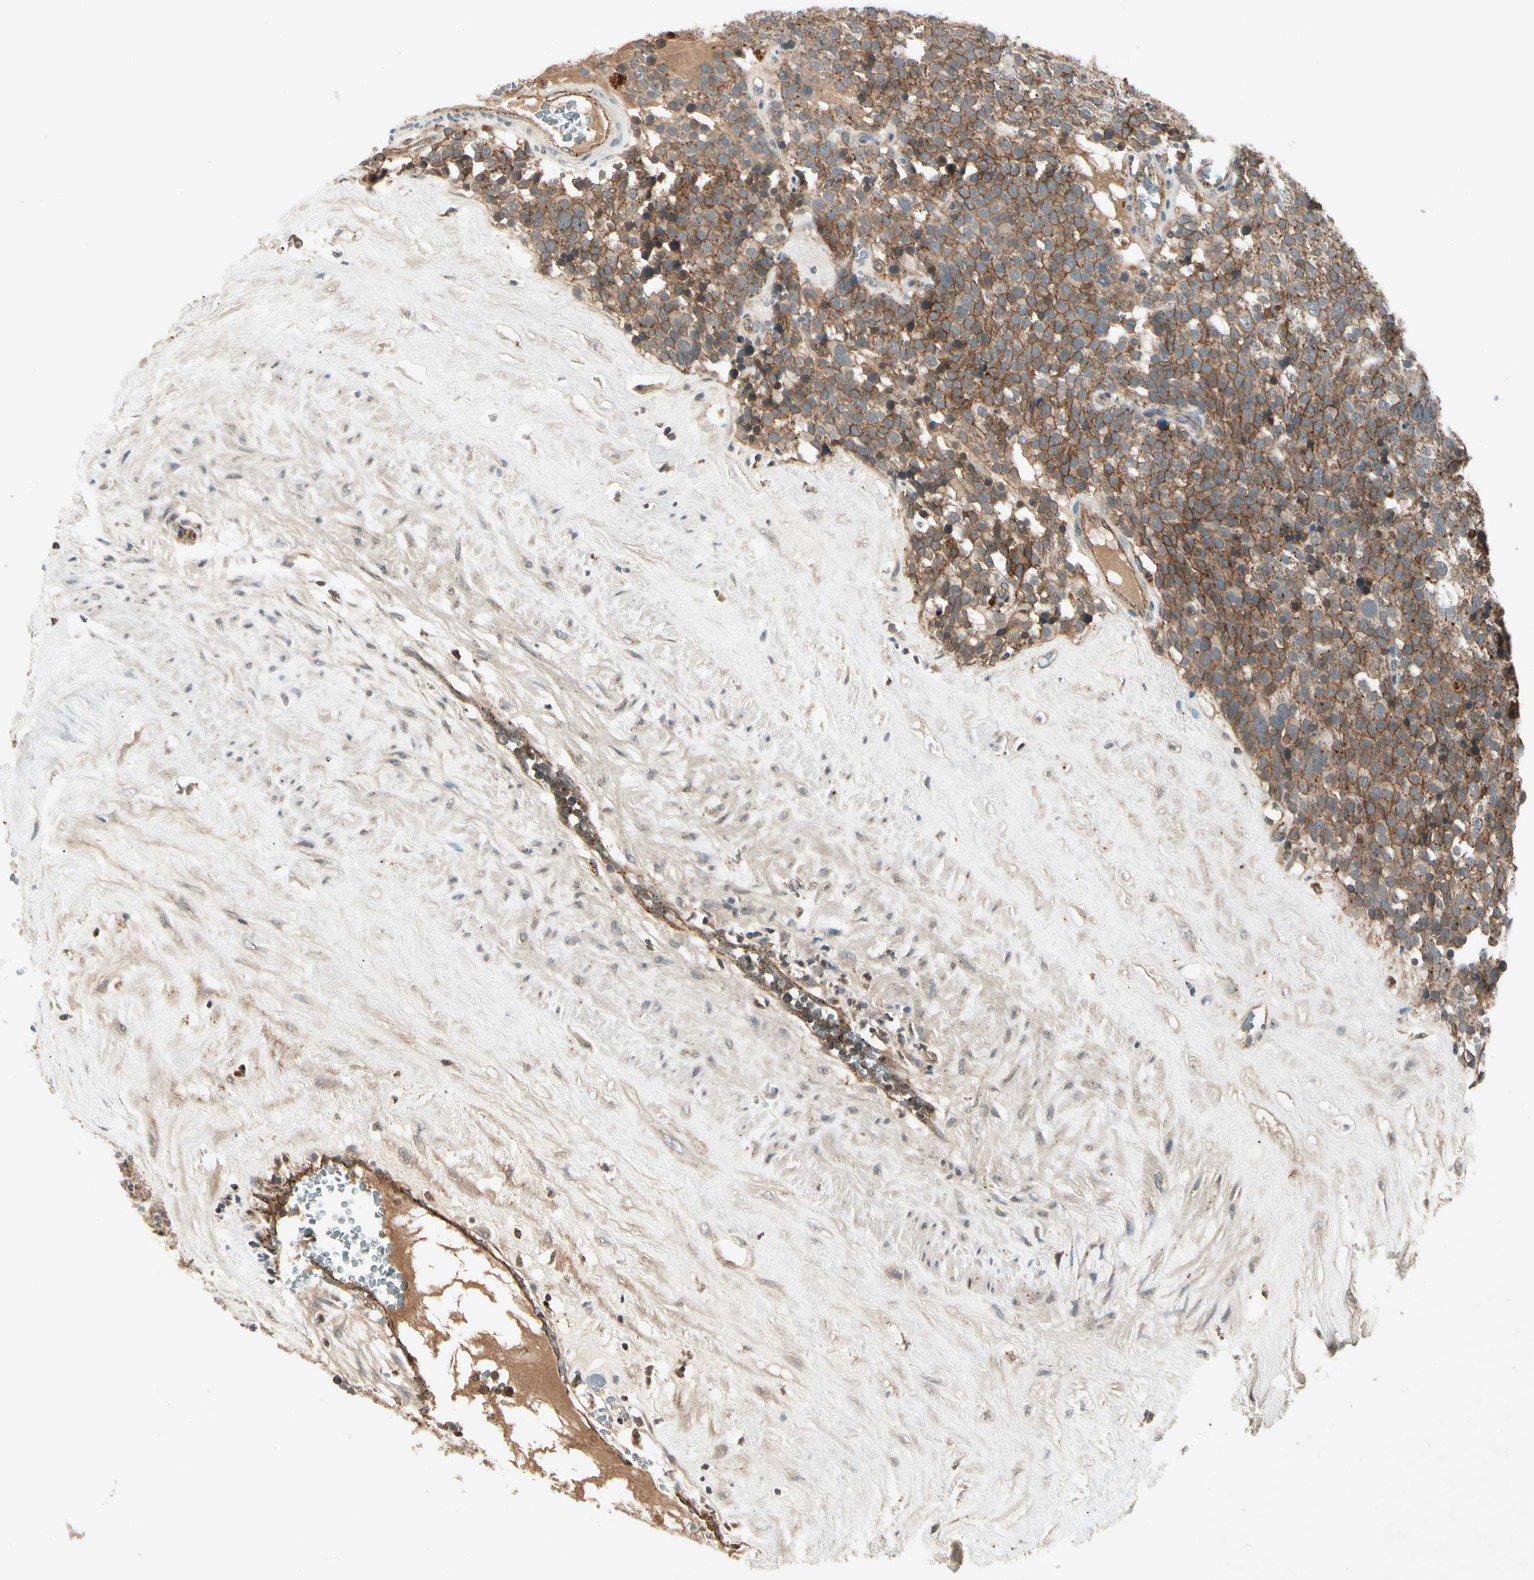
{"staining": {"intensity": "strong", "quantity": ">75%", "location": "cytoplasmic/membranous"}, "tissue": "testis cancer", "cell_type": "Tumor cells", "image_type": "cancer", "snomed": [{"axis": "morphology", "description": "Seminoma, NOS"}, {"axis": "topography", "description": "Testis"}], "caption": "This micrograph demonstrates immunohistochemistry (IHC) staining of human testis cancer (seminoma), with high strong cytoplasmic/membranous expression in about >75% of tumor cells.", "gene": "FLOT1", "patient": {"sex": "male", "age": 71}}